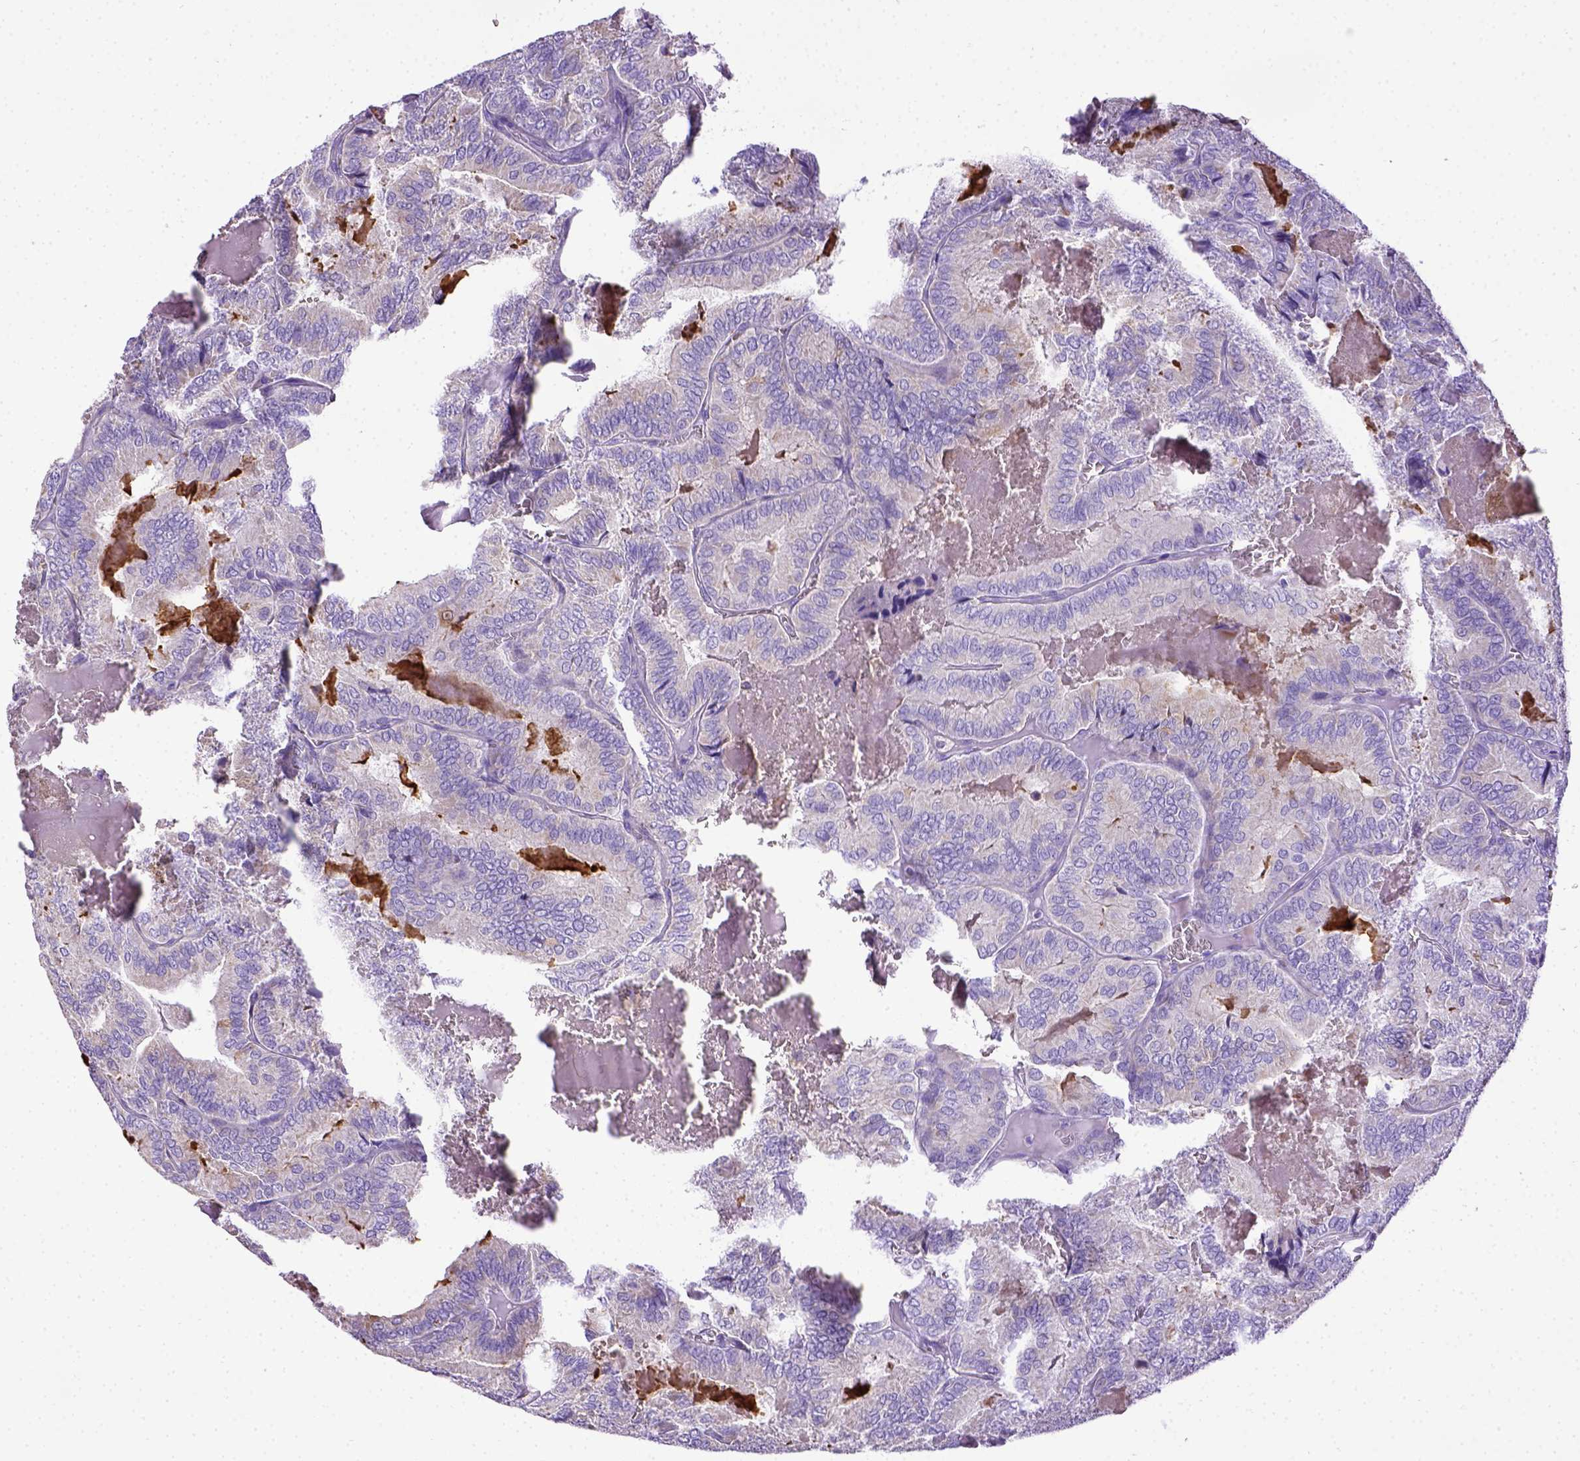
{"staining": {"intensity": "negative", "quantity": "none", "location": "none"}, "tissue": "thyroid cancer", "cell_type": "Tumor cells", "image_type": "cancer", "snomed": [{"axis": "morphology", "description": "Papillary adenocarcinoma, NOS"}, {"axis": "topography", "description": "Thyroid gland"}], "caption": "Protein analysis of papillary adenocarcinoma (thyroid) displays no significant staining in tumor cells.", "gene": "SPEF1", "patient": {"sex": "female", "age": 75}}